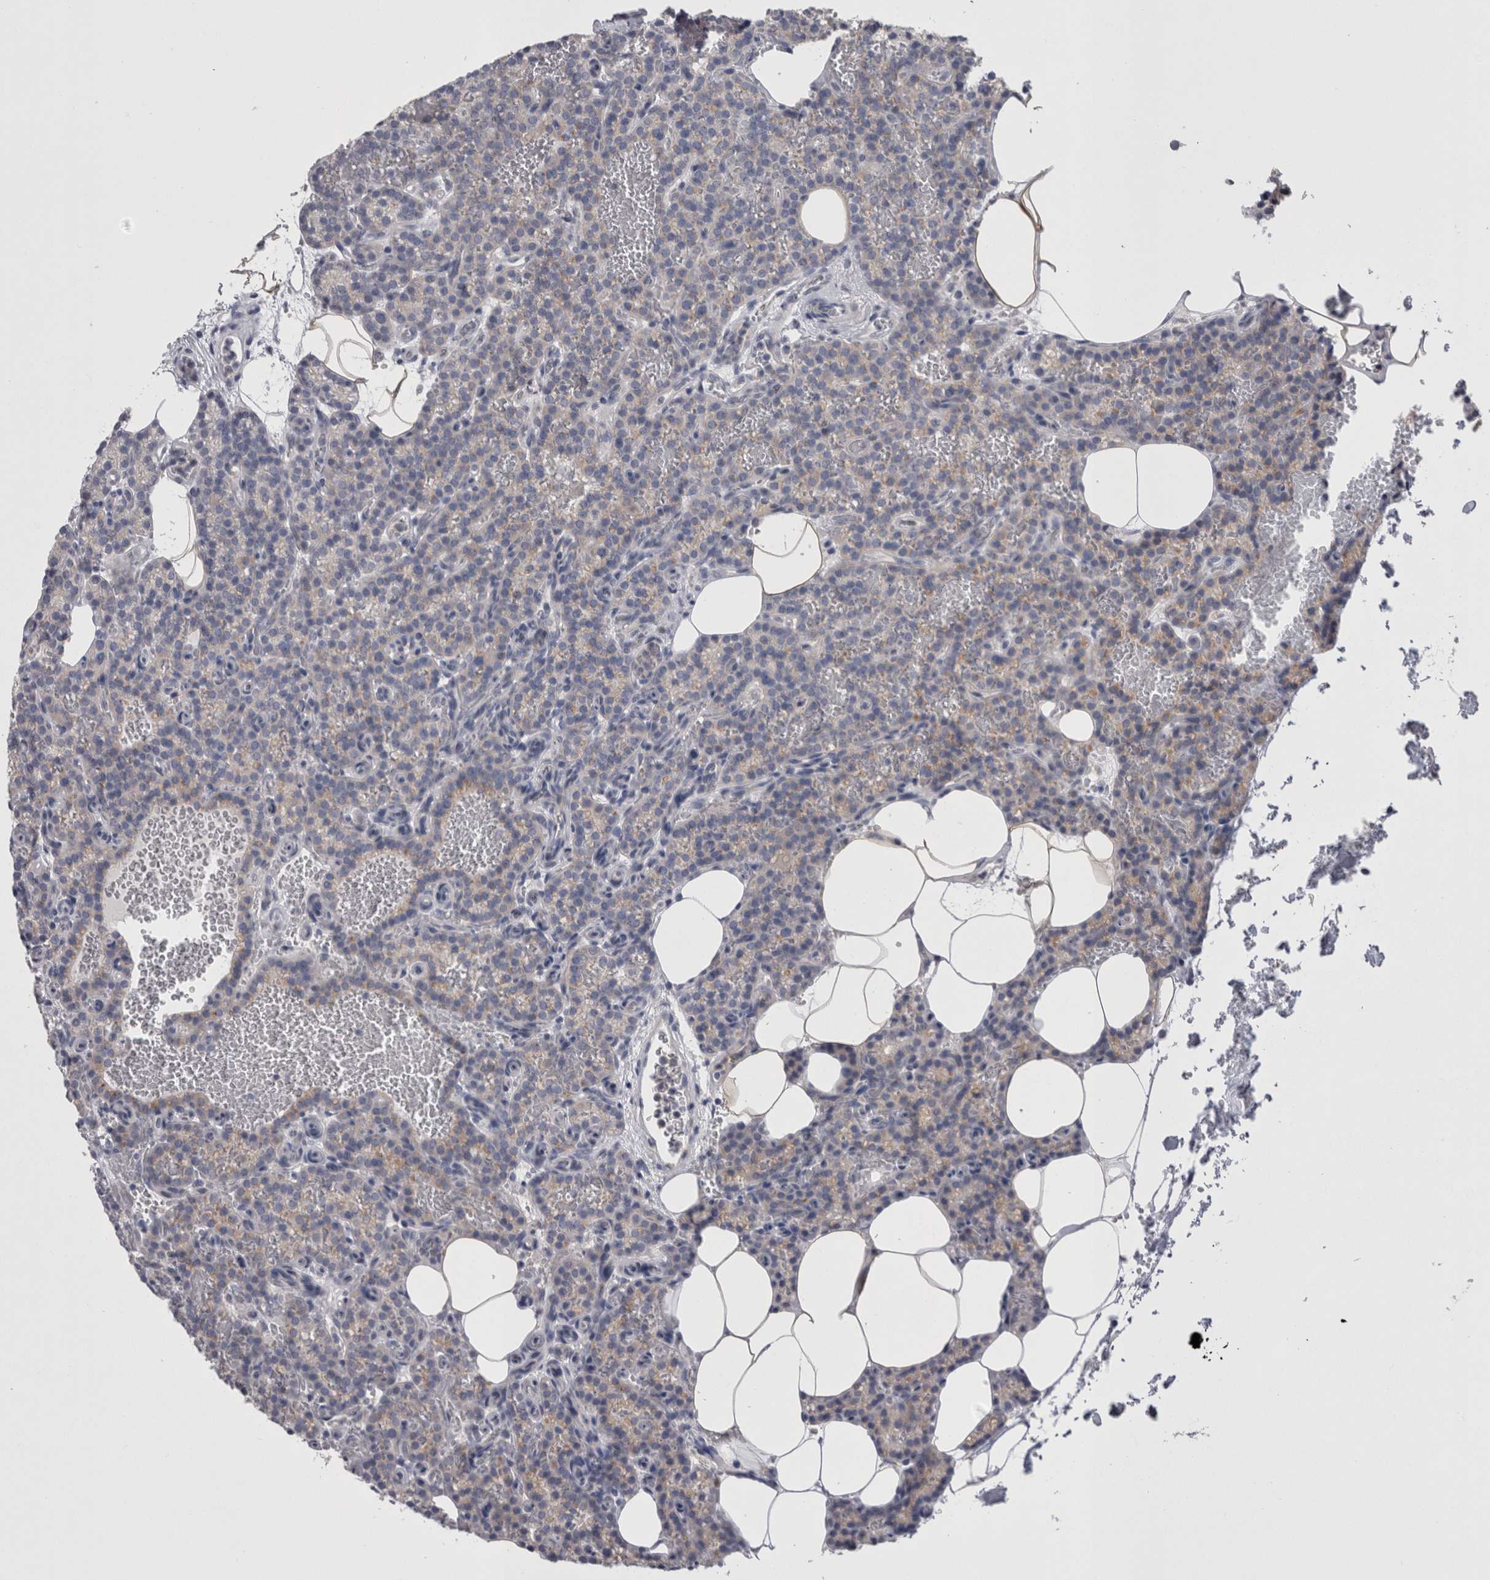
{"staining": {"intensity": "negative", "quantity": "none", "location": "none"}, "tissue": "parathyroid gland", "cell_type": "Glandular cells", "image_type": "normal", "snomed": [{"axis": "morphology", "description": "Normal tissue, NOS"}, {"axis": "topography", "description": "Parathyroid gland"}], "caption": "Immunohistochemical staining of normal human parathyroid gland reveals no significant positivity in glandular cells. Brightfield microscopy of immunohistochemistry (IHC) stained with DAB (3,3'-diaminobenzidine) (brown) and hematoxylin (blue), captured at high magnification.", "gene": "PWP2", "patient": {"sex": "male", "age": 58}}